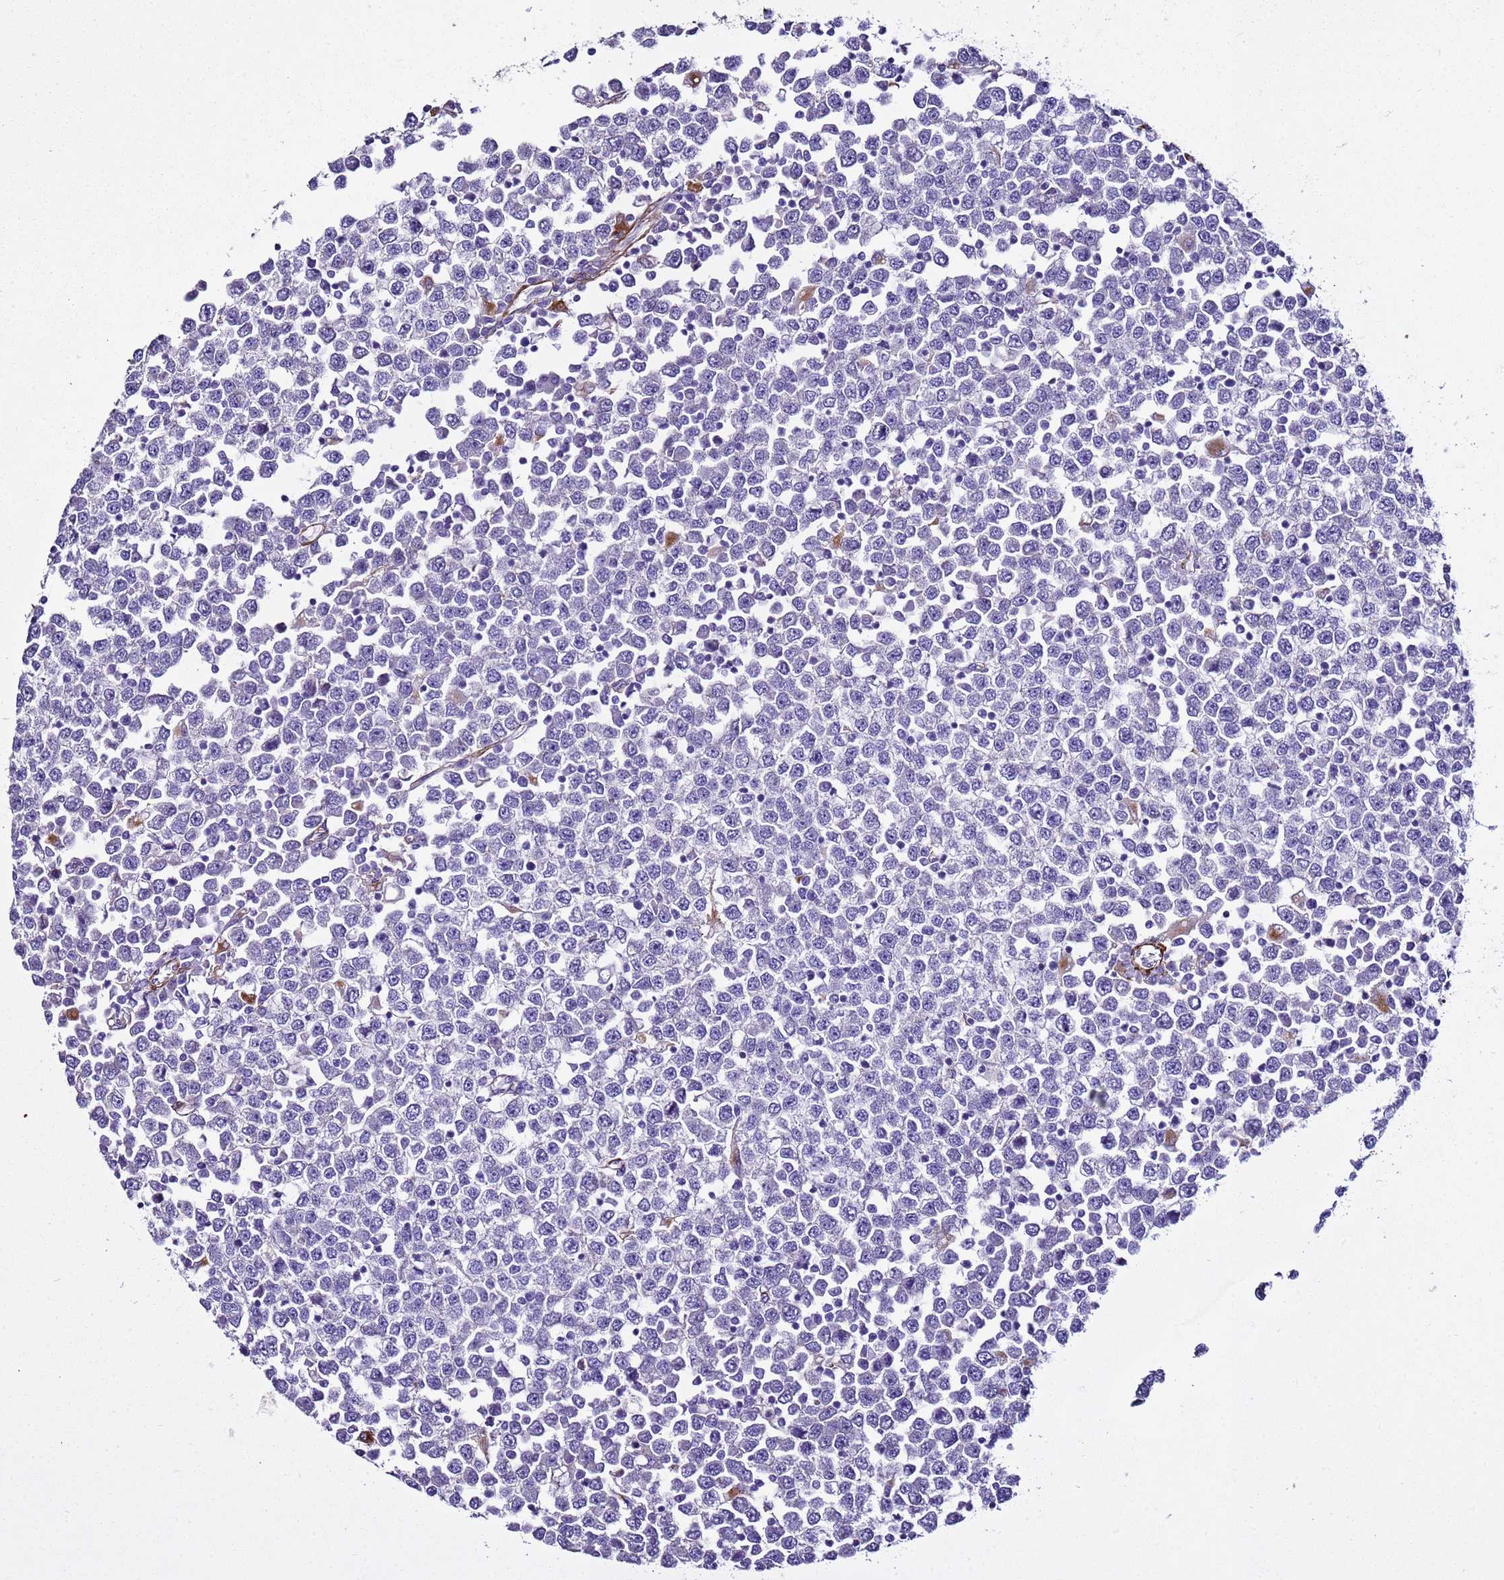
{"staining": {"intensity": "negative", "quantity": "none", "location": "none"}, "tissue": "testis cancer", "cell_type": "Tumor cells", "image_type": "cancer", "snomed": [{"axis": "morphology", "description": "Seminoma, NOS"}, {"axis": "topography", "description": "Testis"}], "caption": "Seminoma (testis) was stained to show a protein in brown. There is no significant expression in tumor cells.", "gene": "RABL2B", "patient": {"sex": "male", "age": 65}}